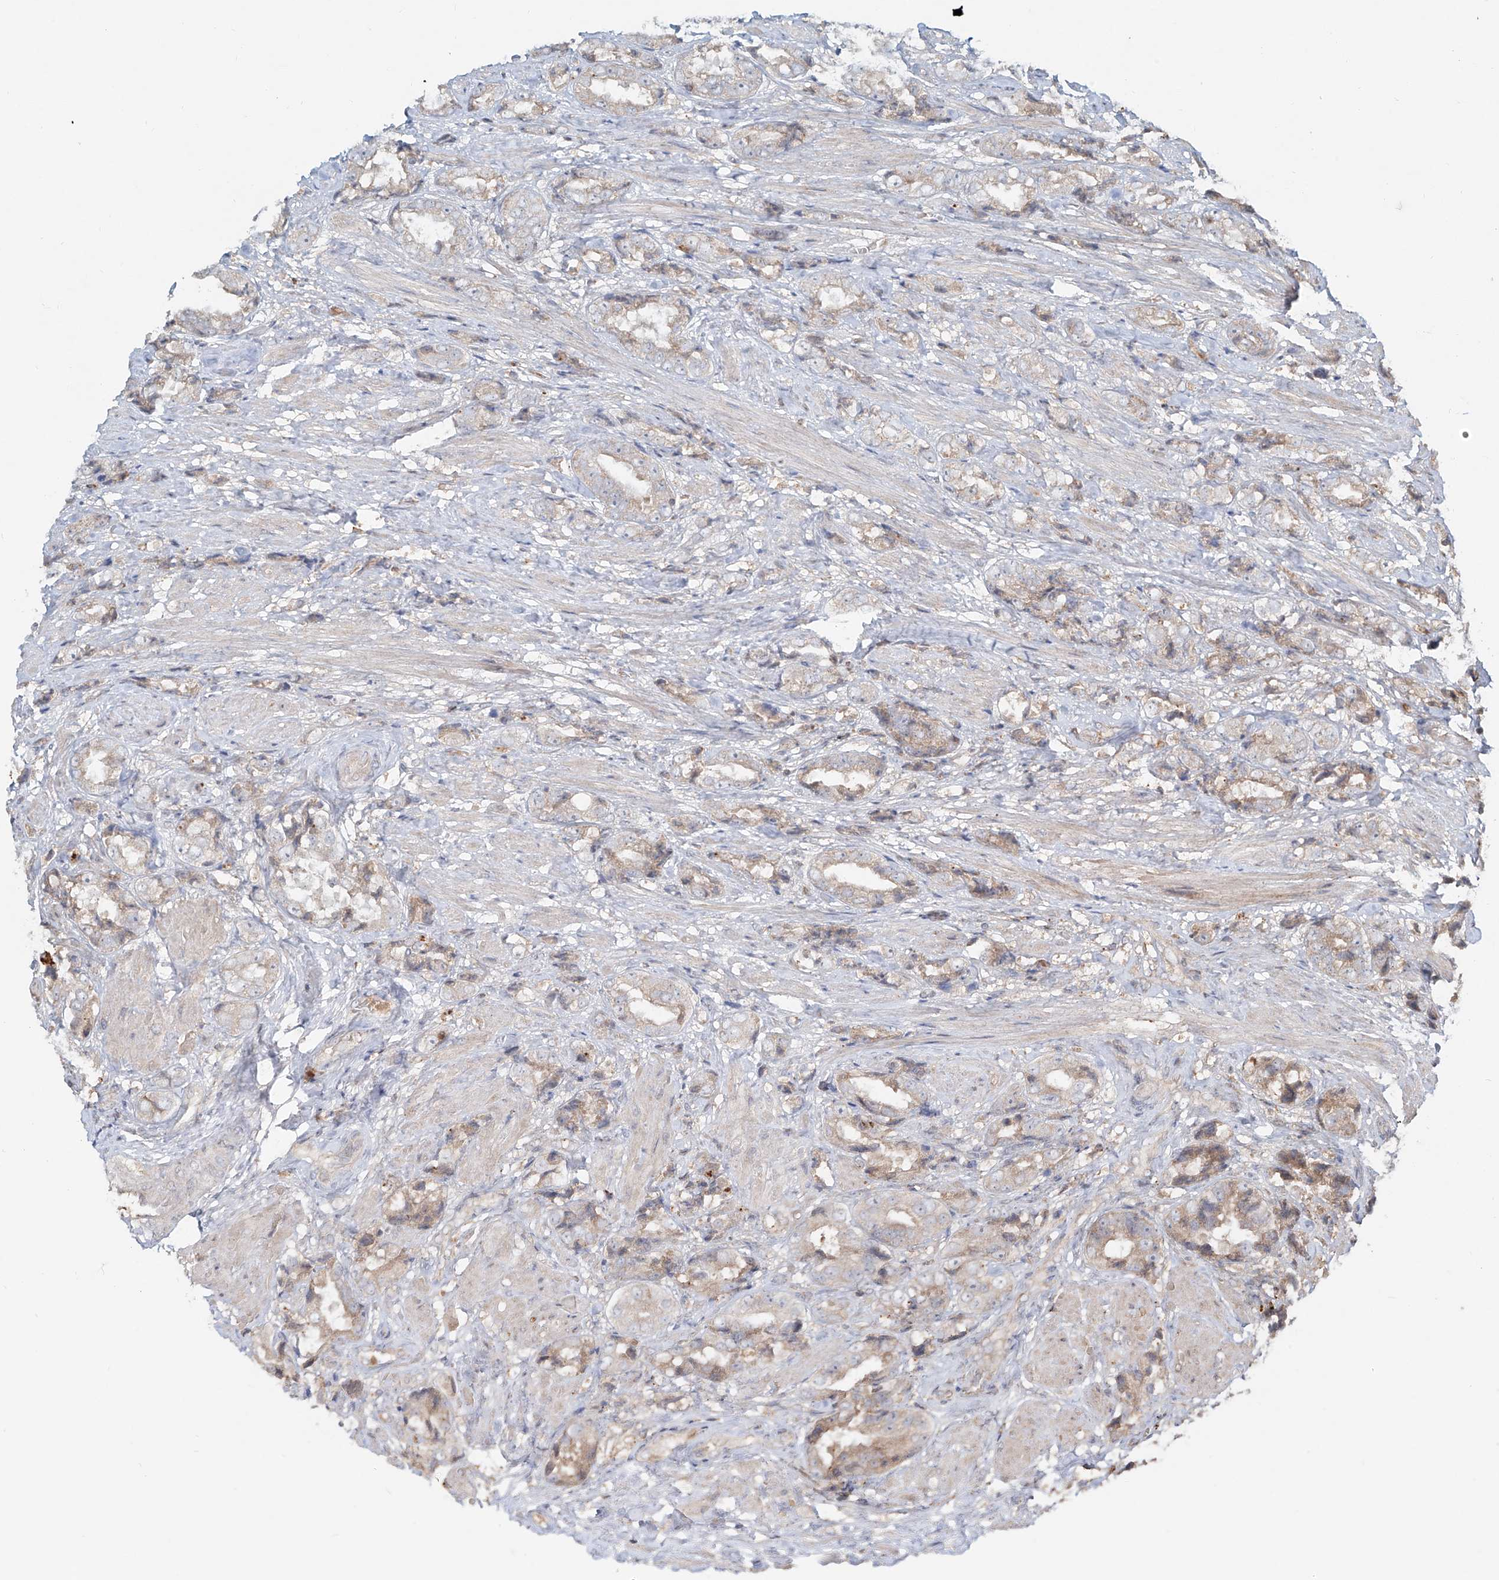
{"staining": {"intensity": "moderate", "quantity": "25%-75%", "location": "cytoplasmic/membranous"}, "tissue": "prostate cancer", "cell_type": "Tumor cells", "image_type": "cancer", "snomed": [{"axis": "morphology", "description": "Adenocarcinoma, High grade"}, {"axis": "topography", "description": "Prostate"}], "caption": "Immunohistochemistry staining of high-grade adenocarcinoma (prostate), which reveals medium levels of moderate cytoplasmic/membranous staining in approximately 25%-75% of tumor cells indicating moderate cytoplasmic/membranous protein positivity. The staining was performed using DAB (3,3'-diaminobenzidine) (brown) for protein detection and nuclei were counterstained in hematoxylin (blue).", "gene": "ERO1A", "patient": {"sex": "male", "age": 61}}